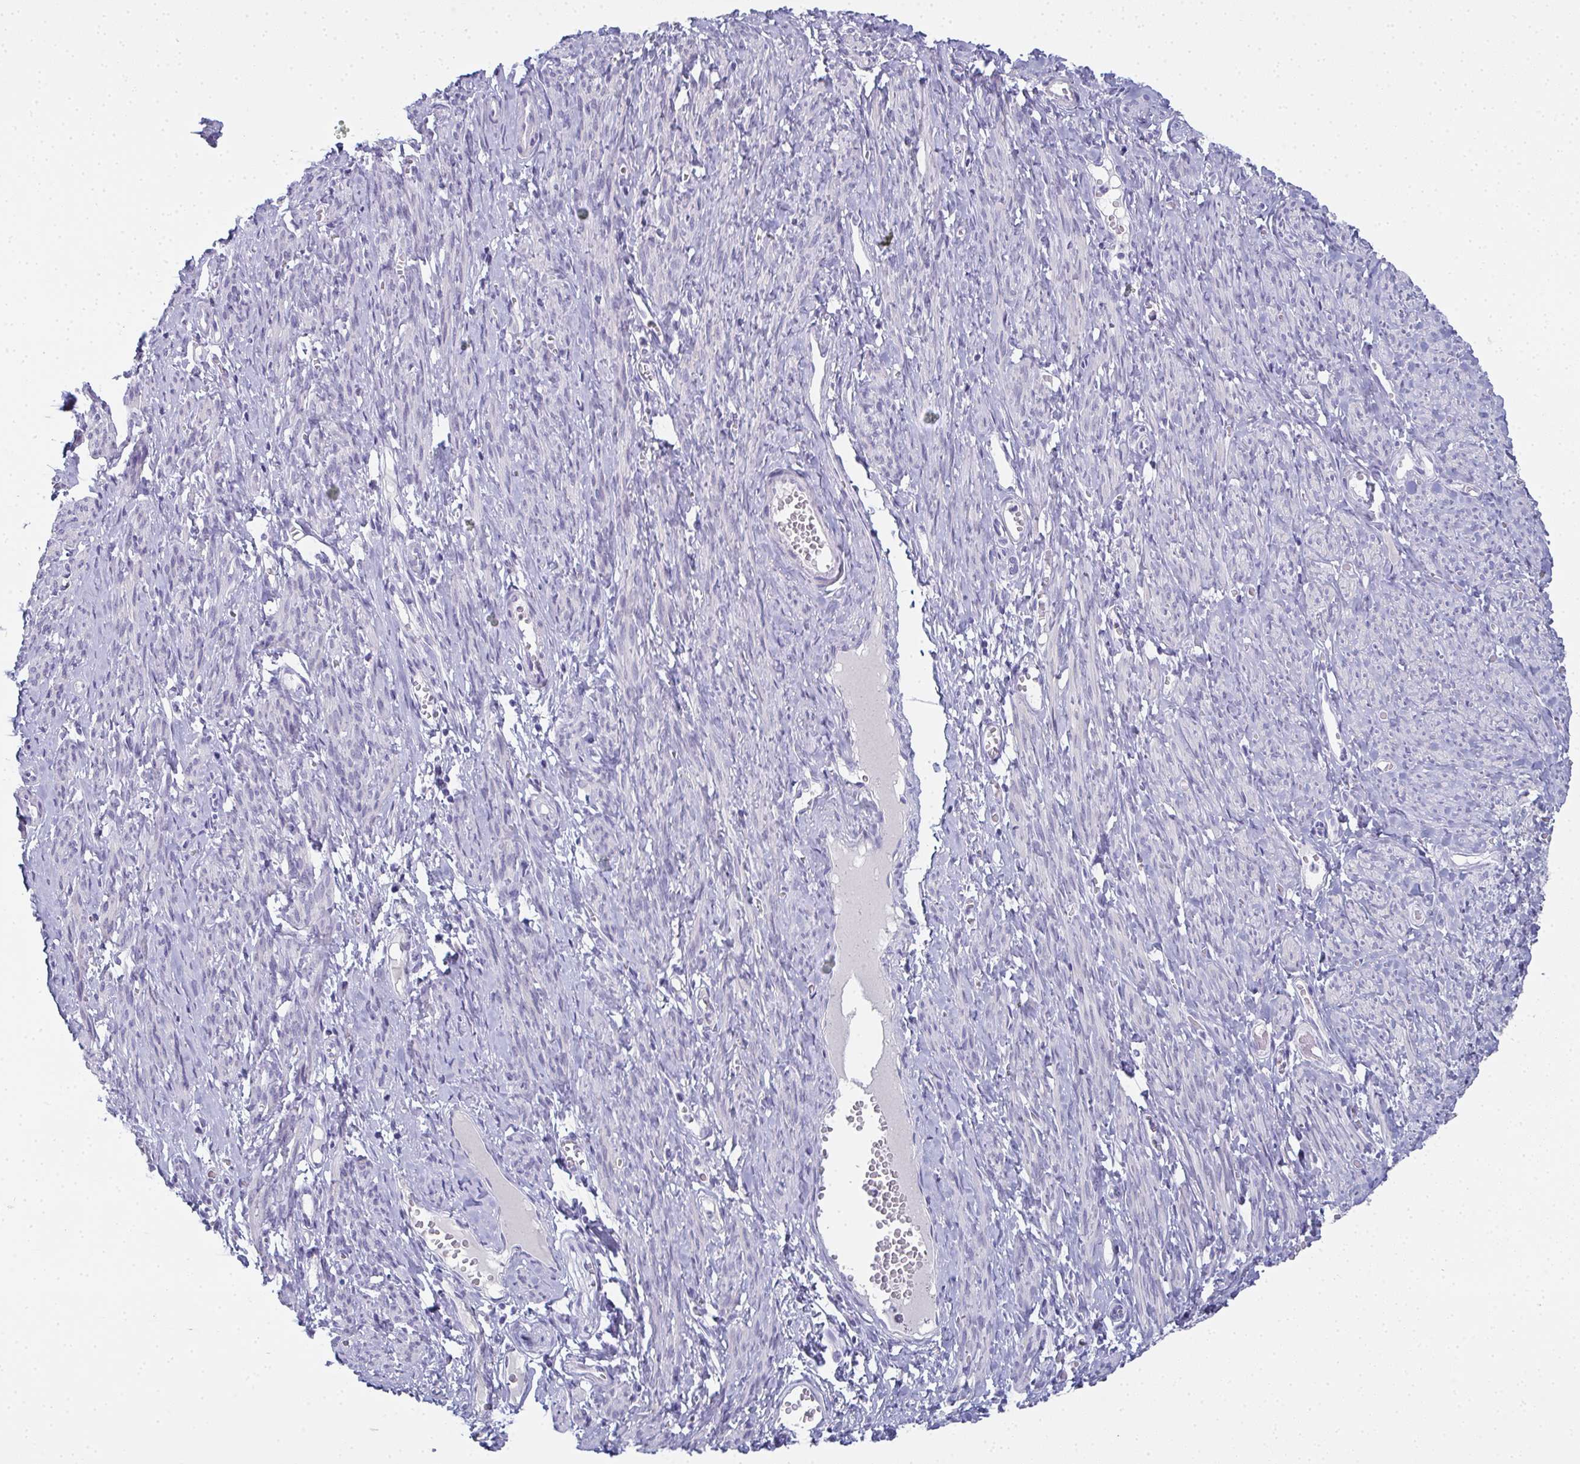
{"staining": {"intensity": "negative", "quantity": "none", "location": "none"}, "tissue": "smooth muscle", "cell_type": "Smooth muscle cells", "image_type": "normal", "snomed": [{"axis": "morphology", "description": "Normal tissue, NOS"}, {"axis": "topography", "description": "Smooth muscle"}], "caption": "Human smooth muscle stained for a protein using immunohistochemistry (IHC) demonstrates no staining in smooth muscle cells.", "gene": "SLC36A2", "patient": {"sex": "female", "age": 65}}